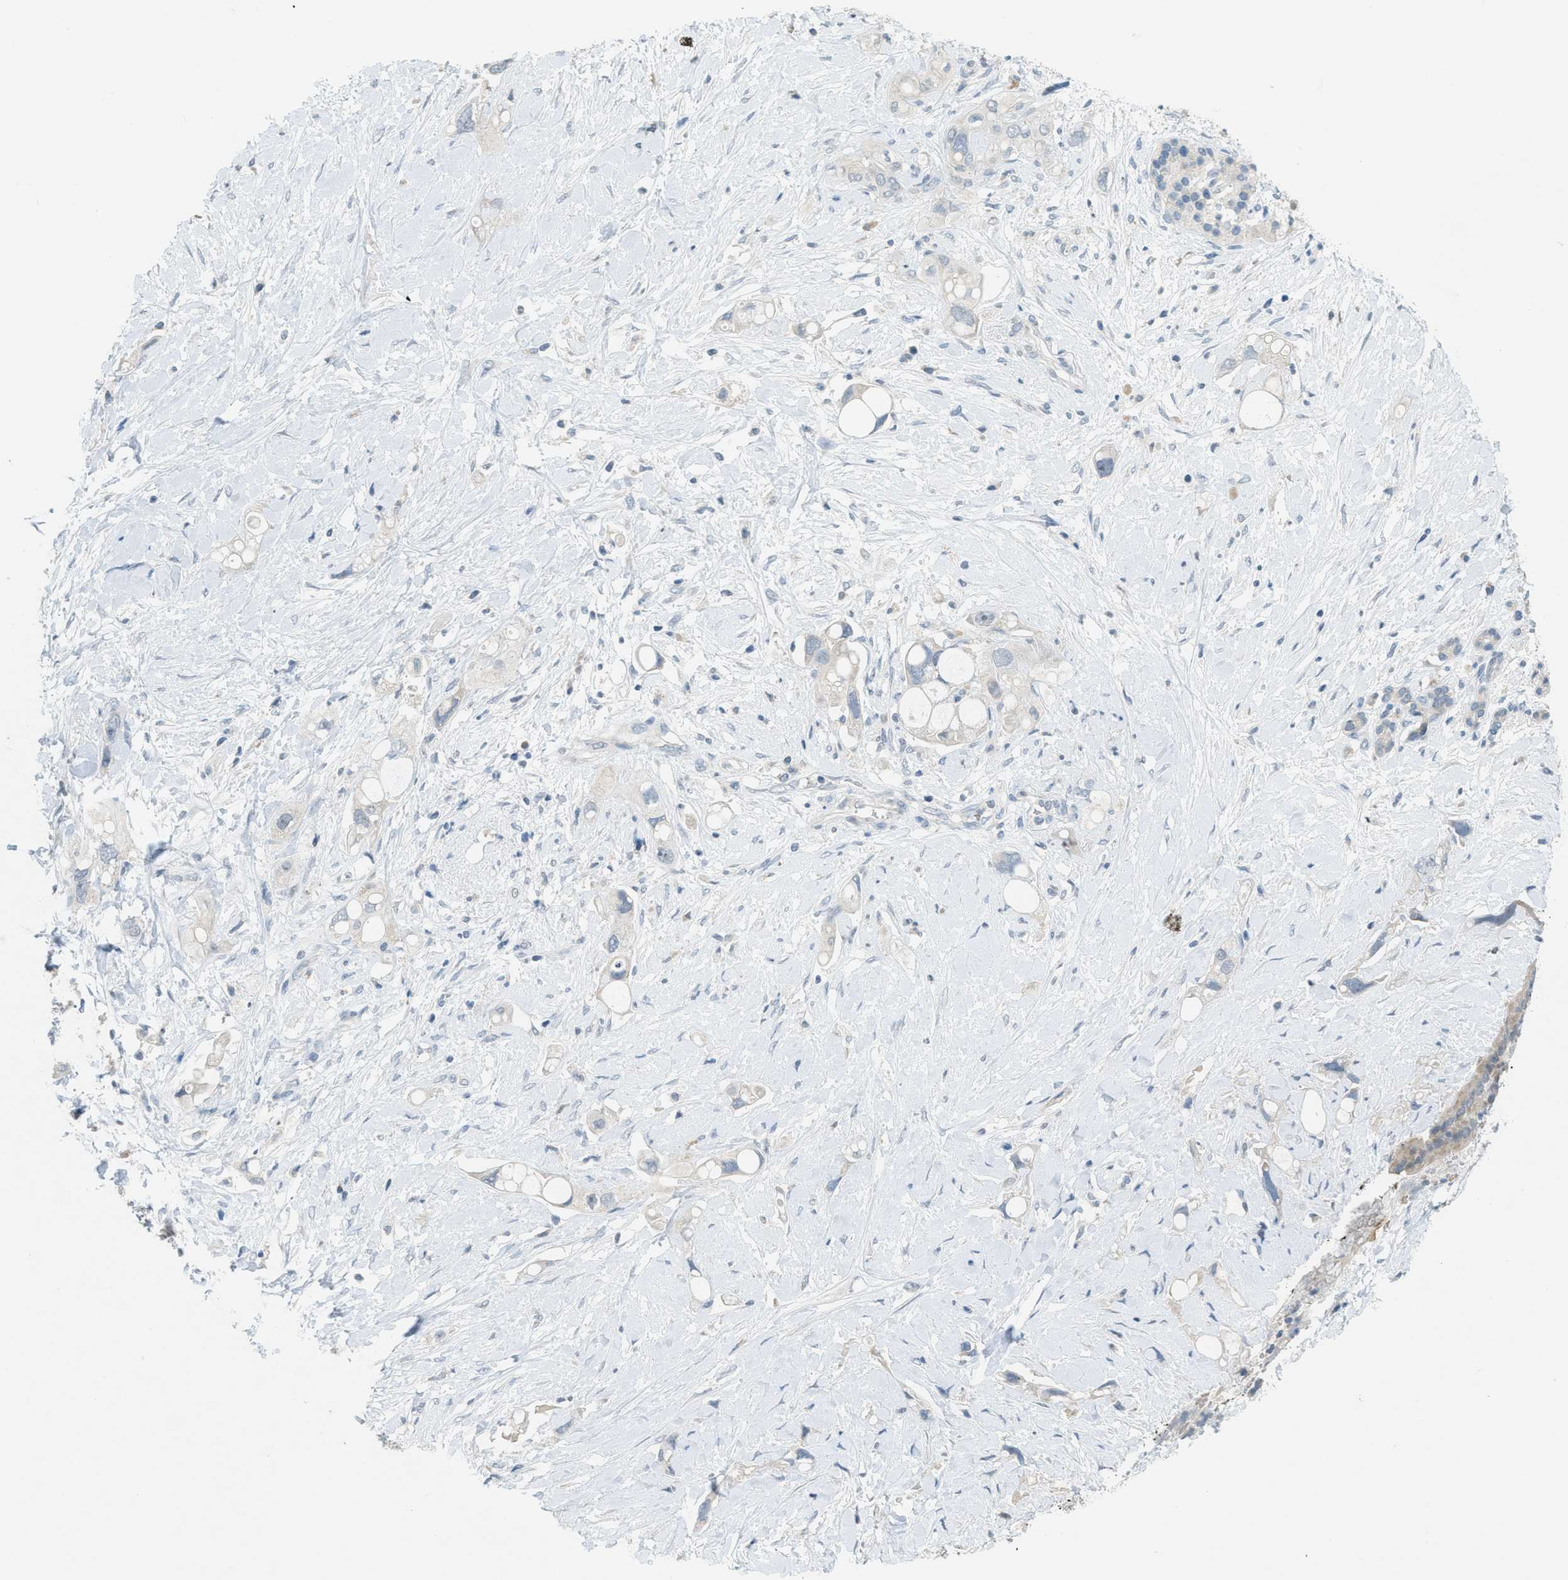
{"staining": {"intensity": "negative", "quantity": "none", "location": "none"}, "tissue": "pancreatic cancer", "cell_type": "Tumor cells", "image_type": "cancer", "snomed": [{"axis": "morphology", "description": "Adenocarcinoma, NOS"}, {"axis": "topography", "description": "Pancreas"}], "caption": "This micrograph is of pancreatic adenocarcinoma stained with immunohistochemistry to label a protein in brown with the nuclei are counter-stained blue. There is no positivity in tumor cells.", "gene": "TXNDC2", "patient": {"sex": "female", "age": 56}}